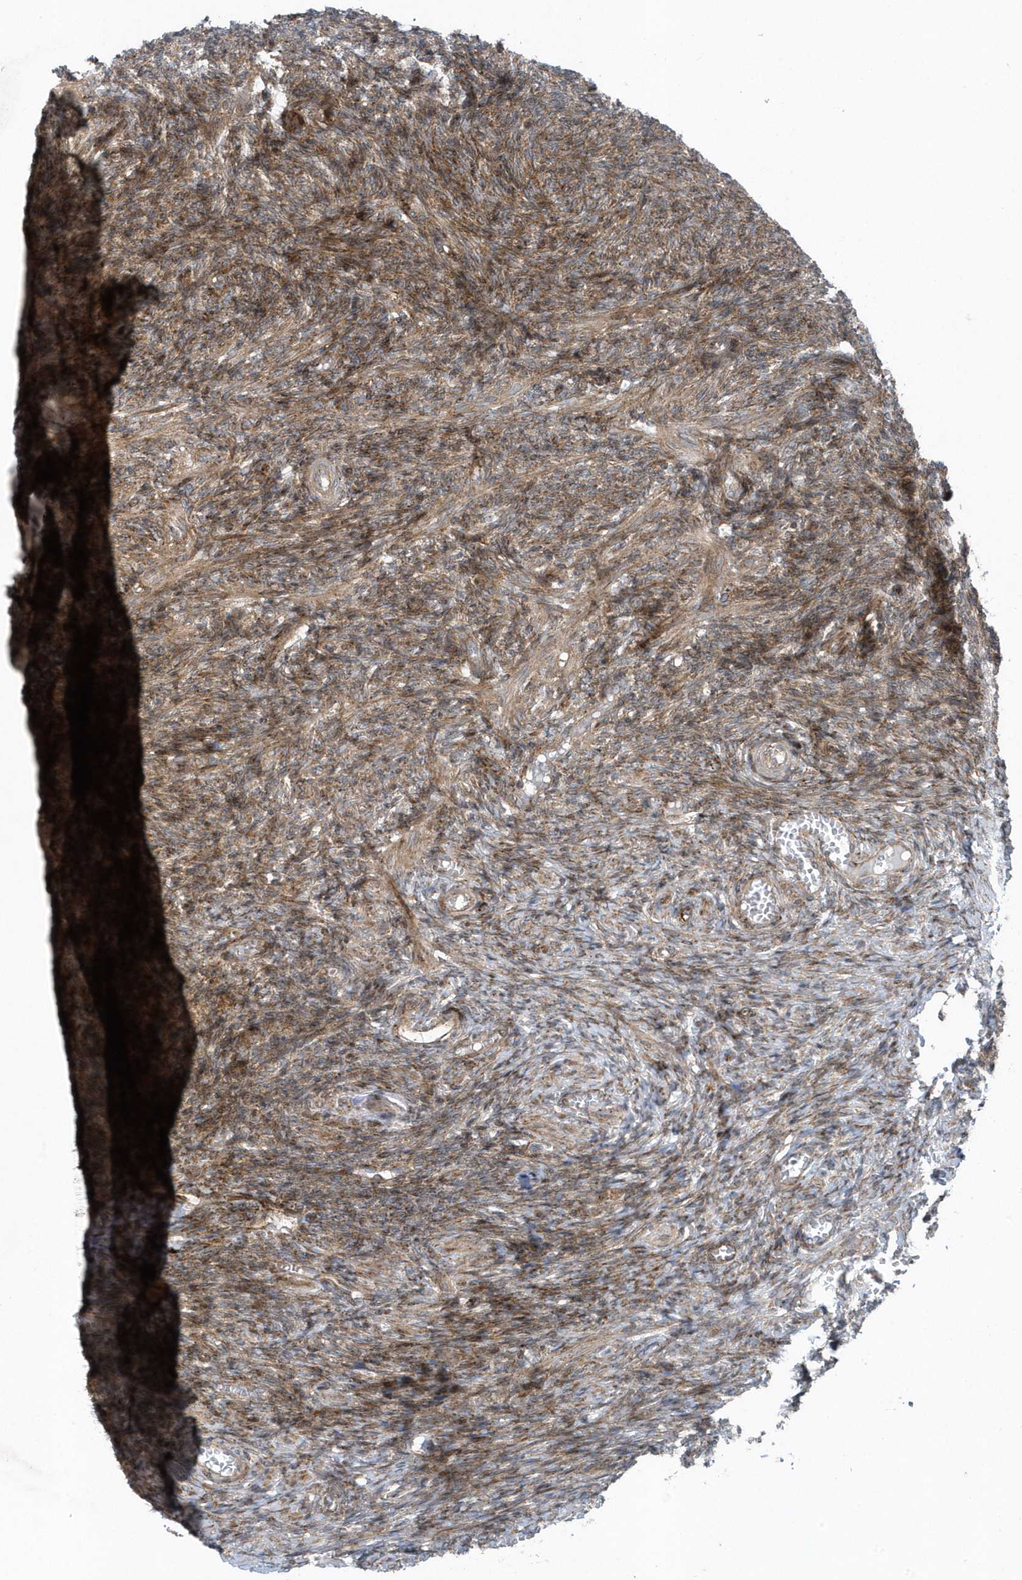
{"staining": {"intensity": "moderate", "quantity": ">75%", "location": "cytoplasmic/membranous"}, "tissue": "ovary", "cell_type": "Ovarian stroma cells", "image_type": "normal", "snomed": [{"axis": "morphology", "description": "Normal tissue, NOS"}, {"axis": "topography", "description": "Ovary"}], "caption": "An immunohistochemistry (IHC) histopathology image of unremarkable tissue is shown. Protein staining in brown highlights moderate cytoplasmic/membranous positivity in ovary within ovarian stroma cells.", "gene": "FAM98A", "patient": {"sex": "female", "age": 27}}